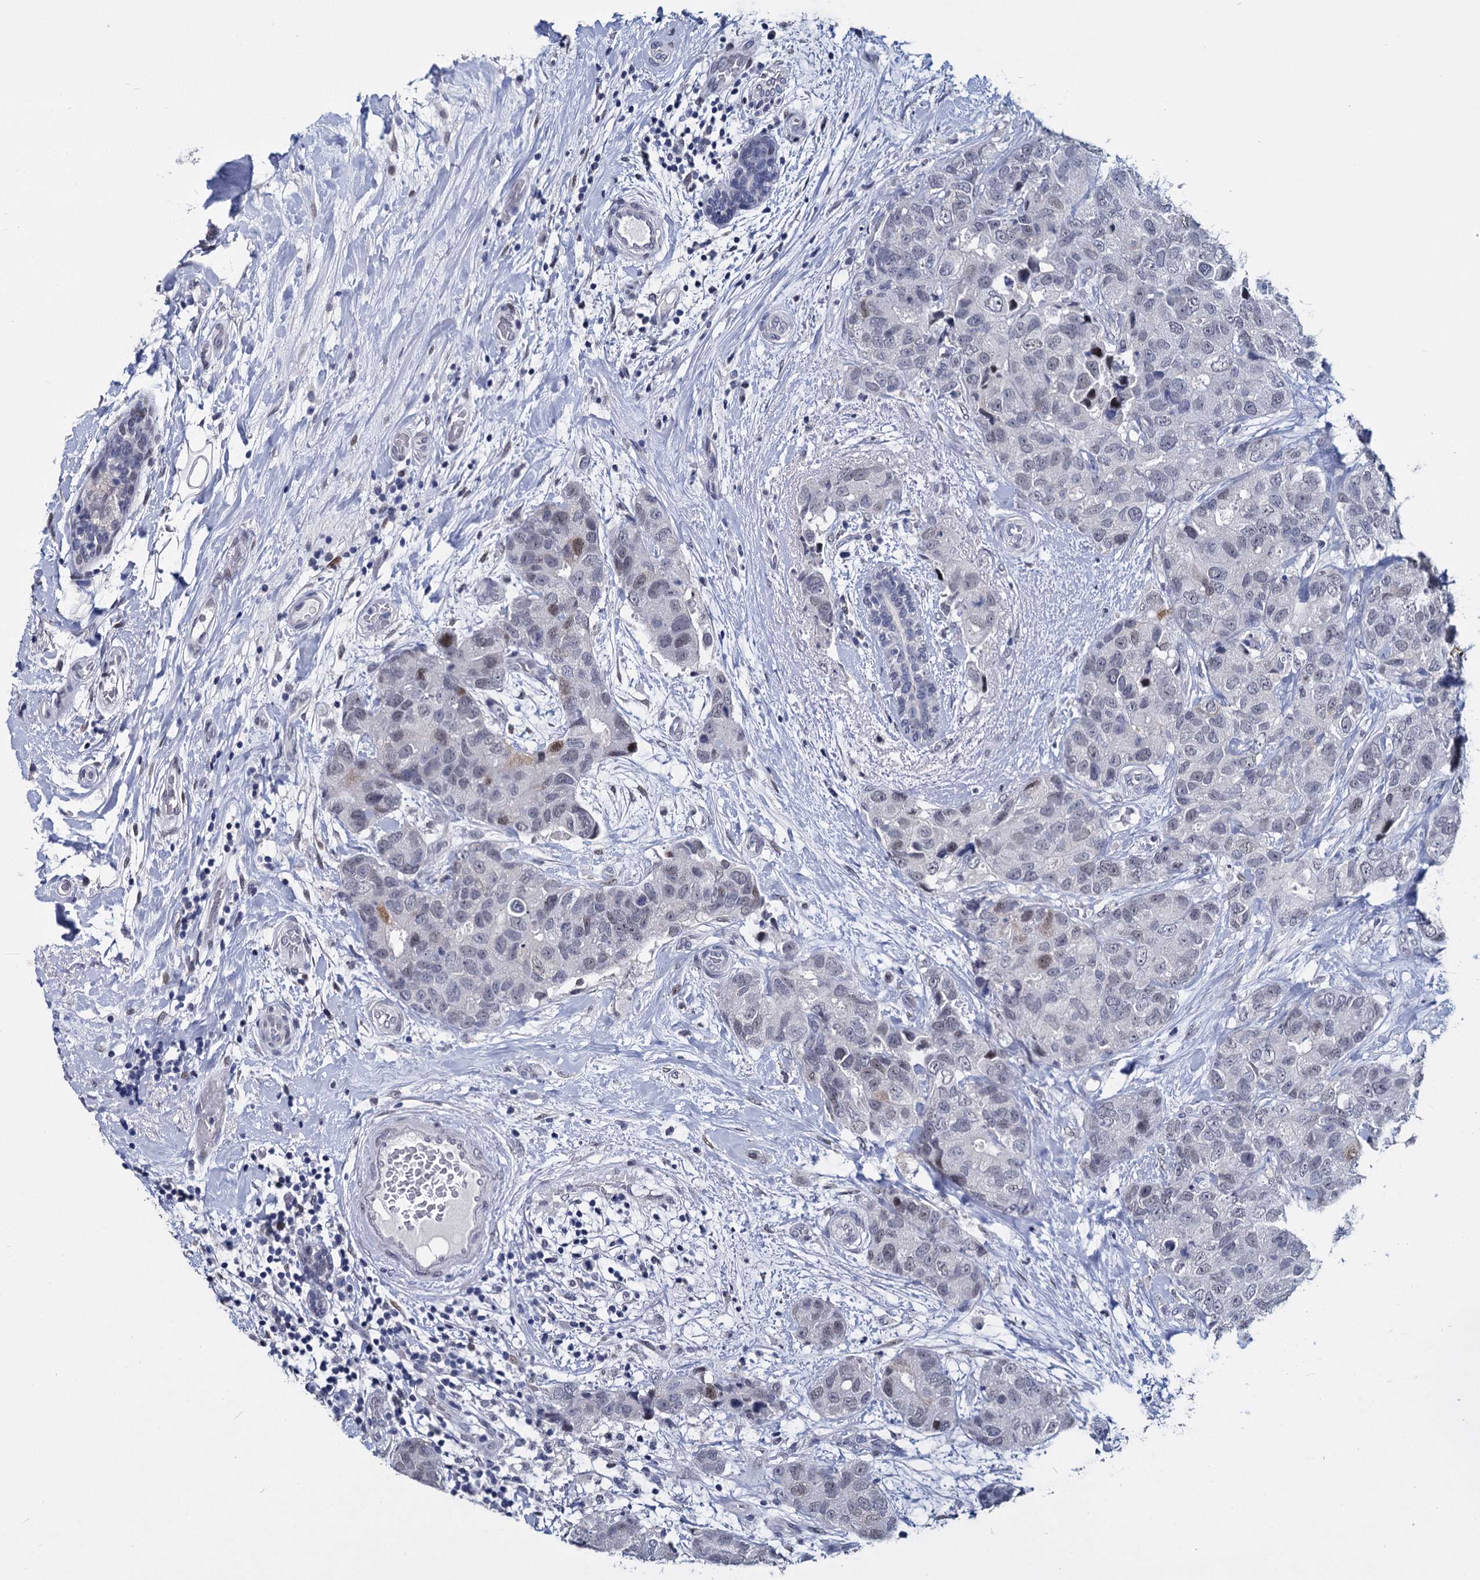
{"staining": {"intensity": "negative", "quantity": "none", "location": "none"}, "tissue": "breast cancer", "cell_type": "Tumor cells", "image_type": "cancer", "snomed": [{"axis": "morphology", "description": "Duct carcinoma"}, {"axis": "topography", "description": "Breast"}], "caption": "This is an immunohistochemistry (IHC) micrograph of human breast cancer (intraductal carcinoma). There is no staining in tumor cells.", "gene": "MAGEA4", "patient": {"sex": "female", "age": 62}}